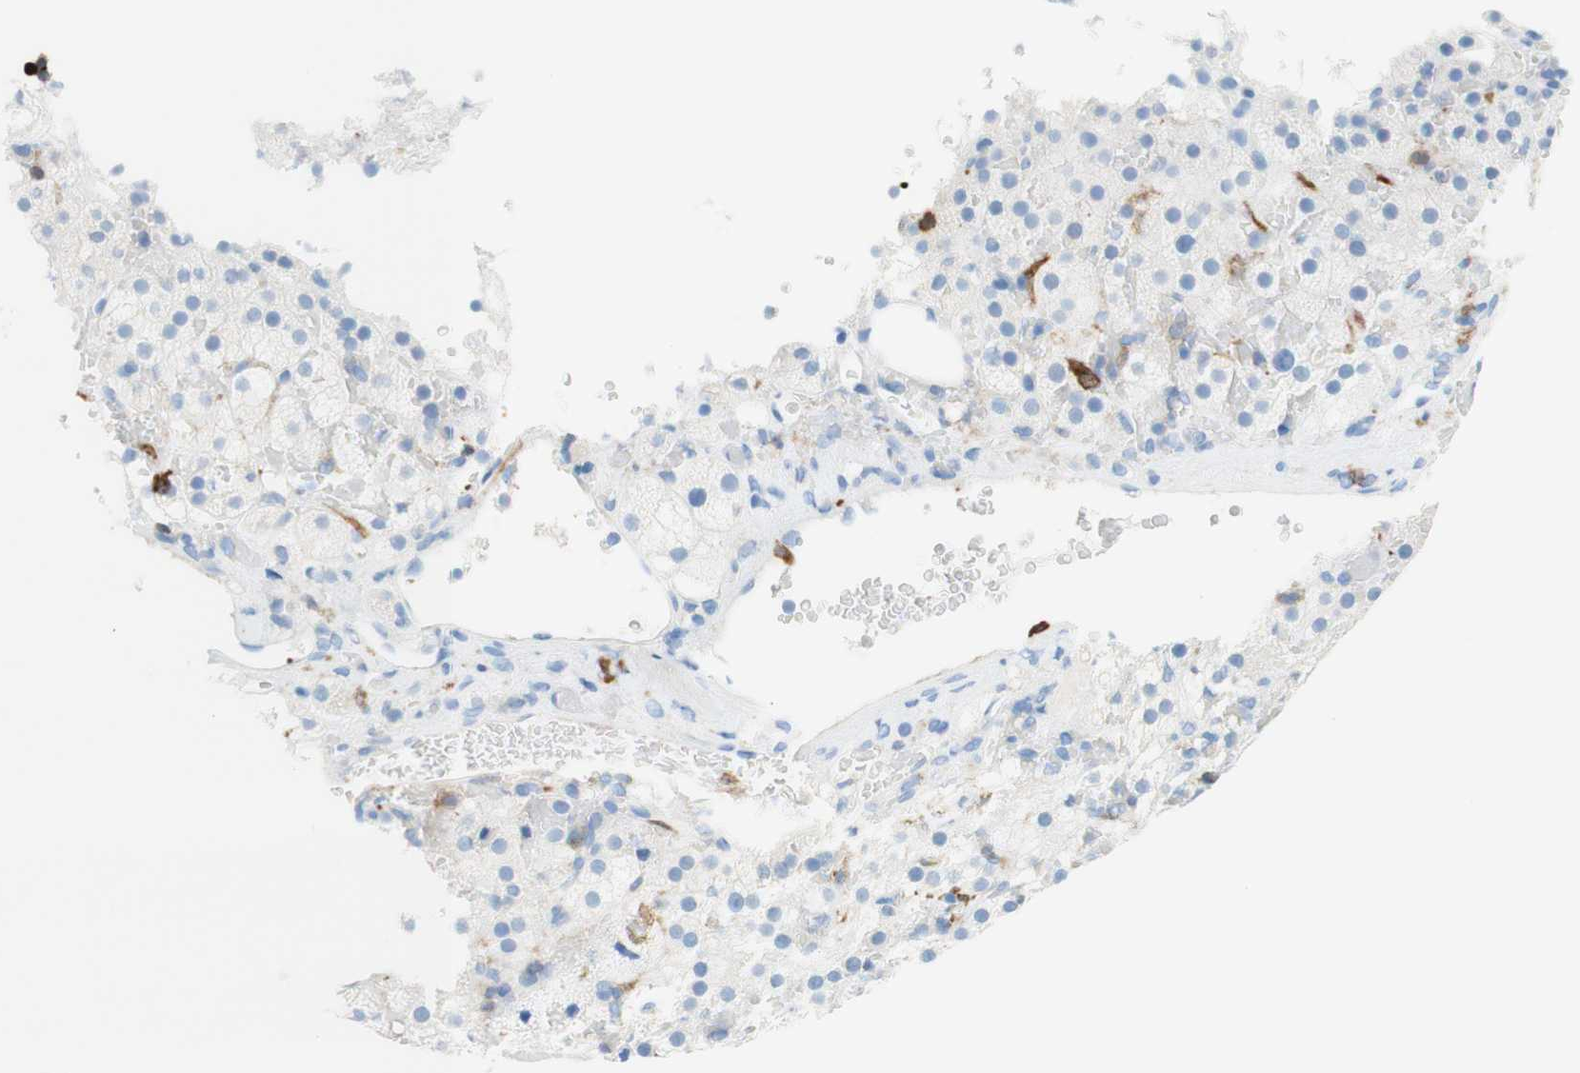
{"staining": {"intensity": "moderate", "quantity": "<25%", "location": "cytoplasmic/membranous"}, "tissue": "adrenal gland", "cell_type": "Glandular cells", "image_type": "normal", "snomed": [{"axis": "morphology", "description": "Normal tissue, NOS"}, {"axis": "topography", "description": "Adrenal gland"}], "caption": "Protein staining exhibits moderate cytoplasmic/membranous staining in approximately <25% of glandular cells in unremarkable adrenal gland. (brown staining indicates protein expression, while blue staining denotes nuclei).", "gene": "STMN1", "patient": {"sex": "female", "age": 59}}